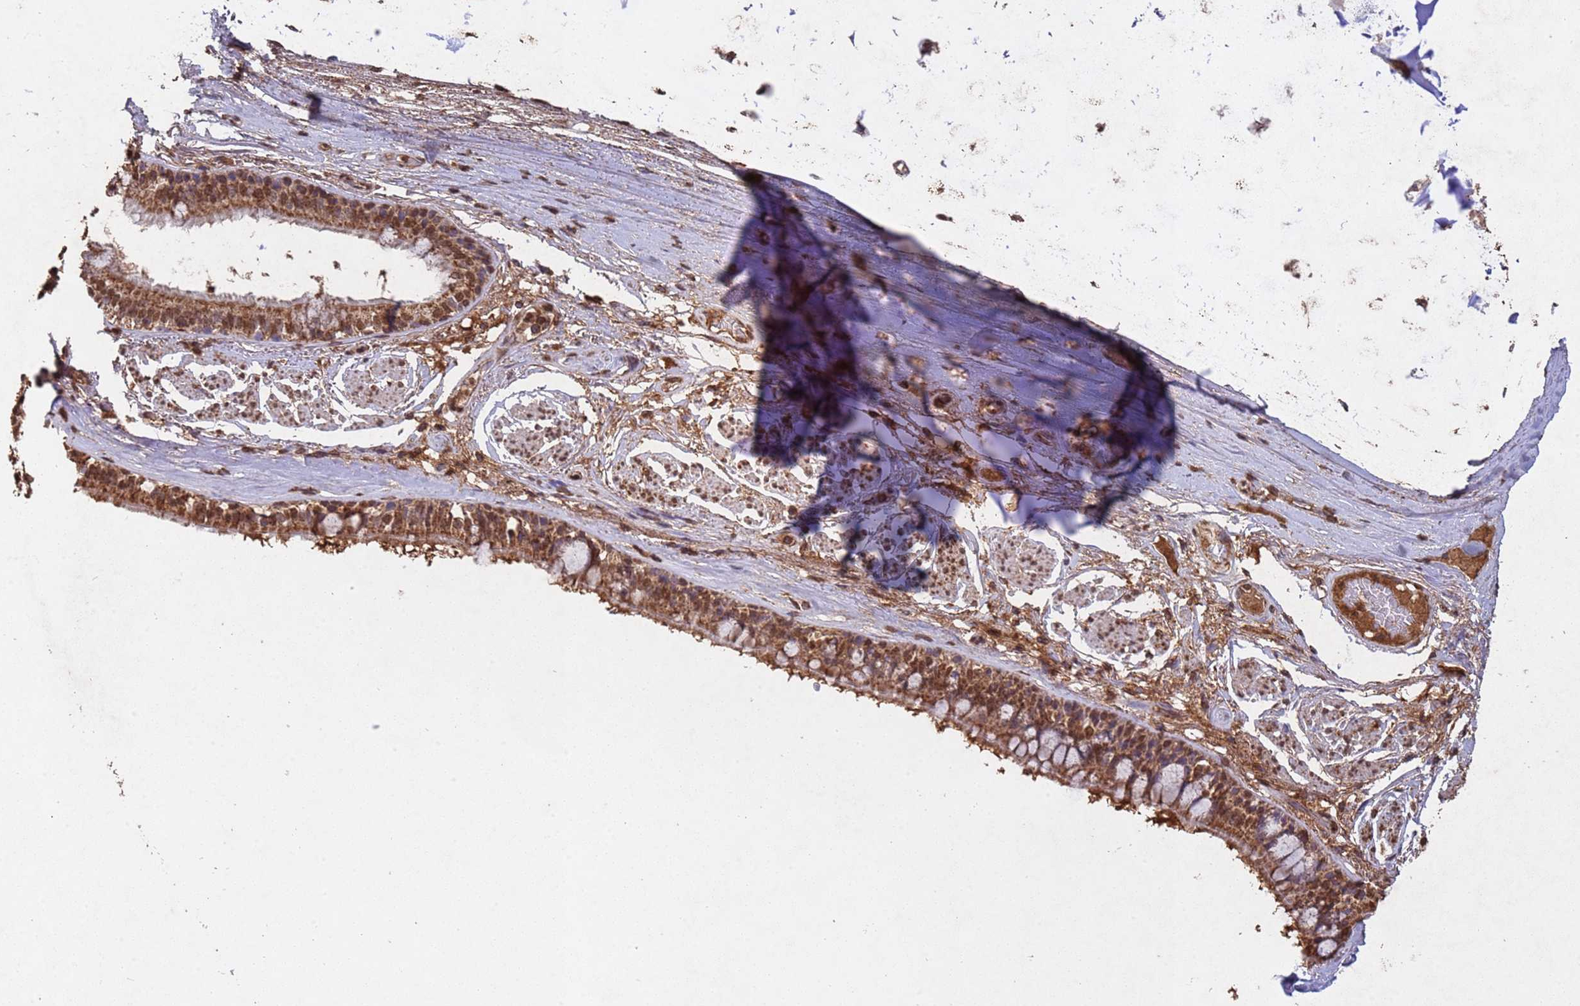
{"staining": {"intensity": "moderate", "quantity": ">75%", "location": "cytoplasmic/membranous,nuclear"}, "tissue": "bronchus", "cell_type": "Respiratory epithelial cells", "image_type": "normal", "snomed": [{"axis": "morphology", "description": "Normal tissue, NOS"}, {"axis": "topography", "description": "Bronchus"}], "caption": "High-magnification brightfield microscopy of normal bronchus stained with DAB (brown) and counterstained with hematoxylin (blue). respiratory epithelial cells exhibit moderate cytoplasmic/membranous,nuclear positivity is seen in approximately>75% of cells.", "gene": "HDAC10", "patient": {"sex": "male", "age": 70}}